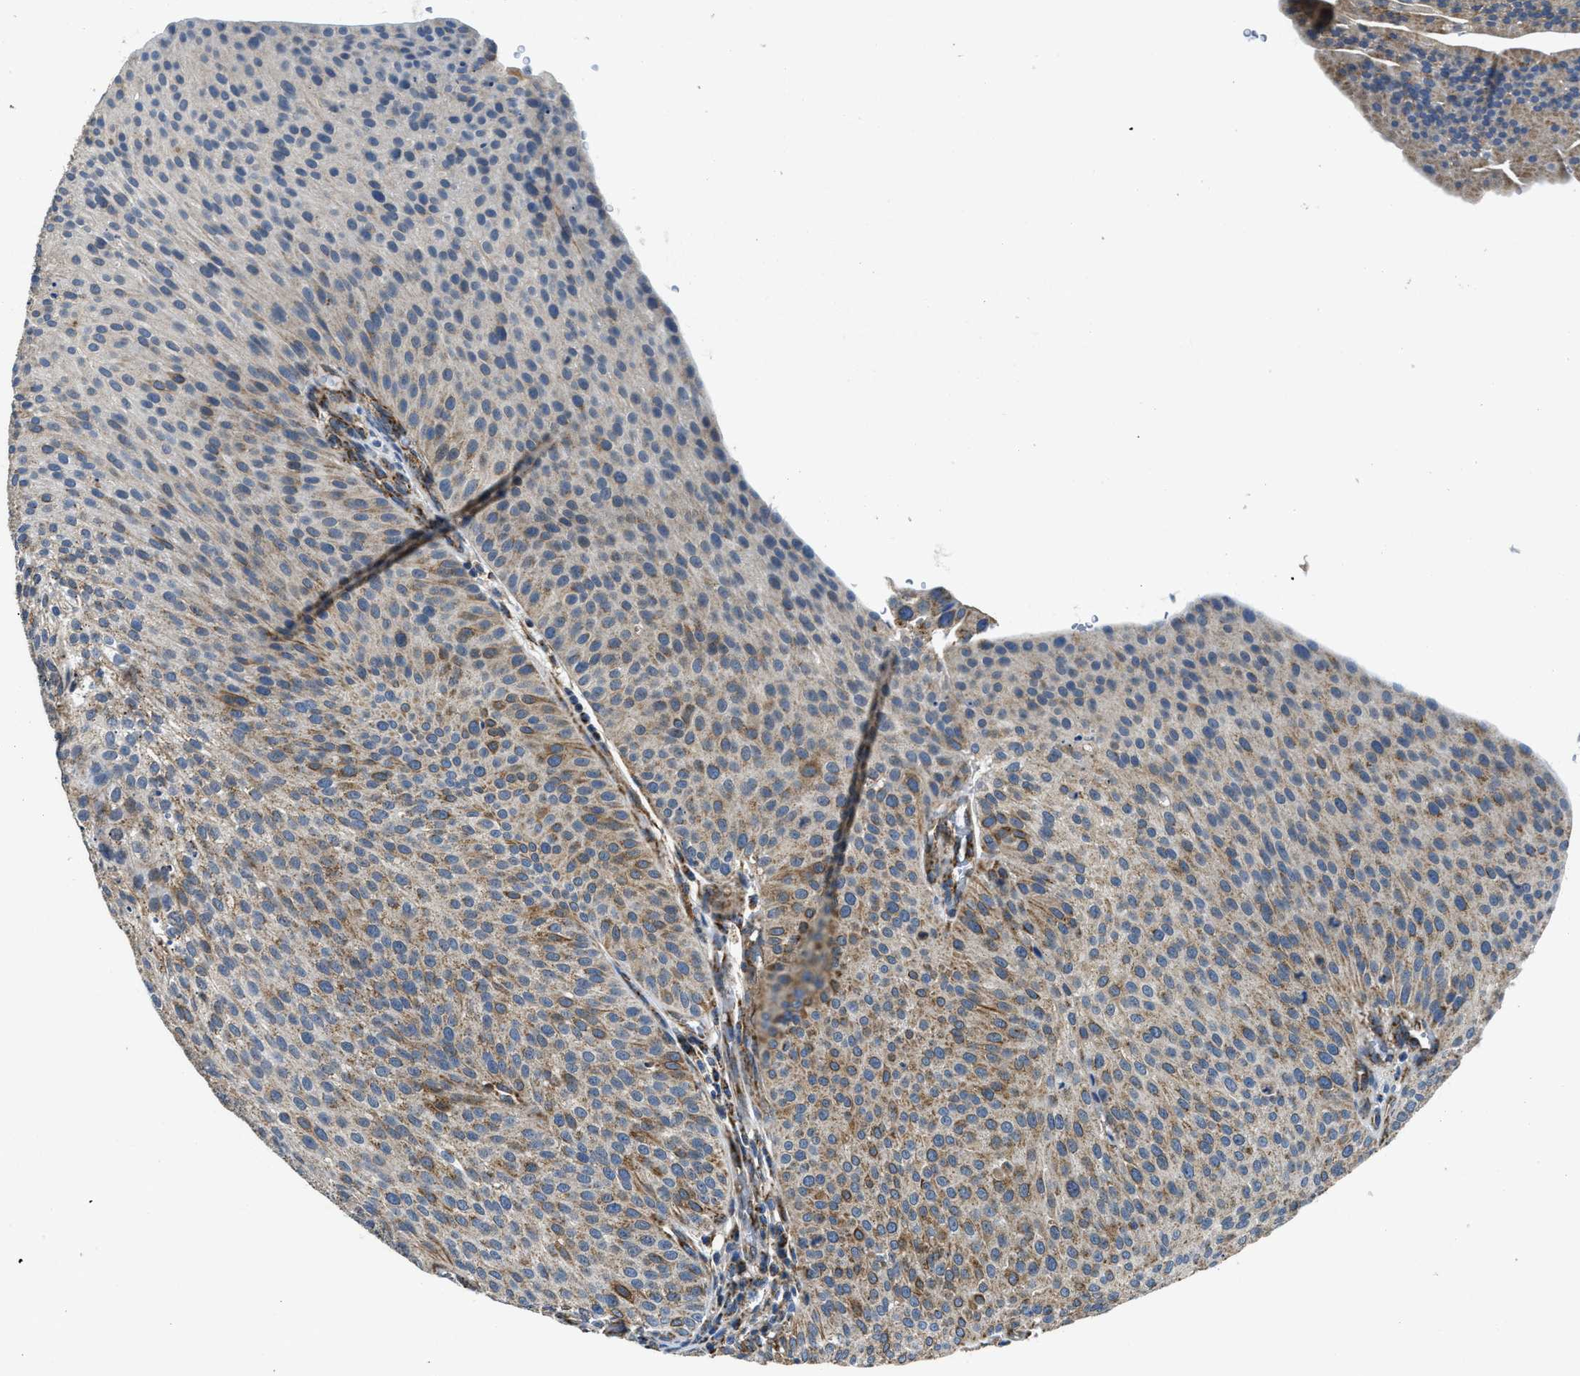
{"staining": {"intensity": "moderate", "quantity": "25%-75%", "location": "cytoplasmic/membranous"}, "tissue": "urothelial cancer", "cell_type": "Tumor cells", "image_type": "cancer", "snomed": [{"axis": "morphology", "description": "Urothelial carcinoma, Low grade"}, {"axis": "topography", "description": "Smooth muscle"}, {"axis": "topography", "description": "Urinary bladder"}], "caption": "Moderate cytoplasmic/membranous positivity is identified in approximately 25%-75% of tumor cells in urothelial carcinoma (low-grade). The staining is performed using DAB (3,3'-diaminobenzidine) brown chromogen to label protein expression. The nuclei are counter-stained blue using hematoxylin.", "gene": "STK33", "patient": {"sex": "male", "age": 60}}